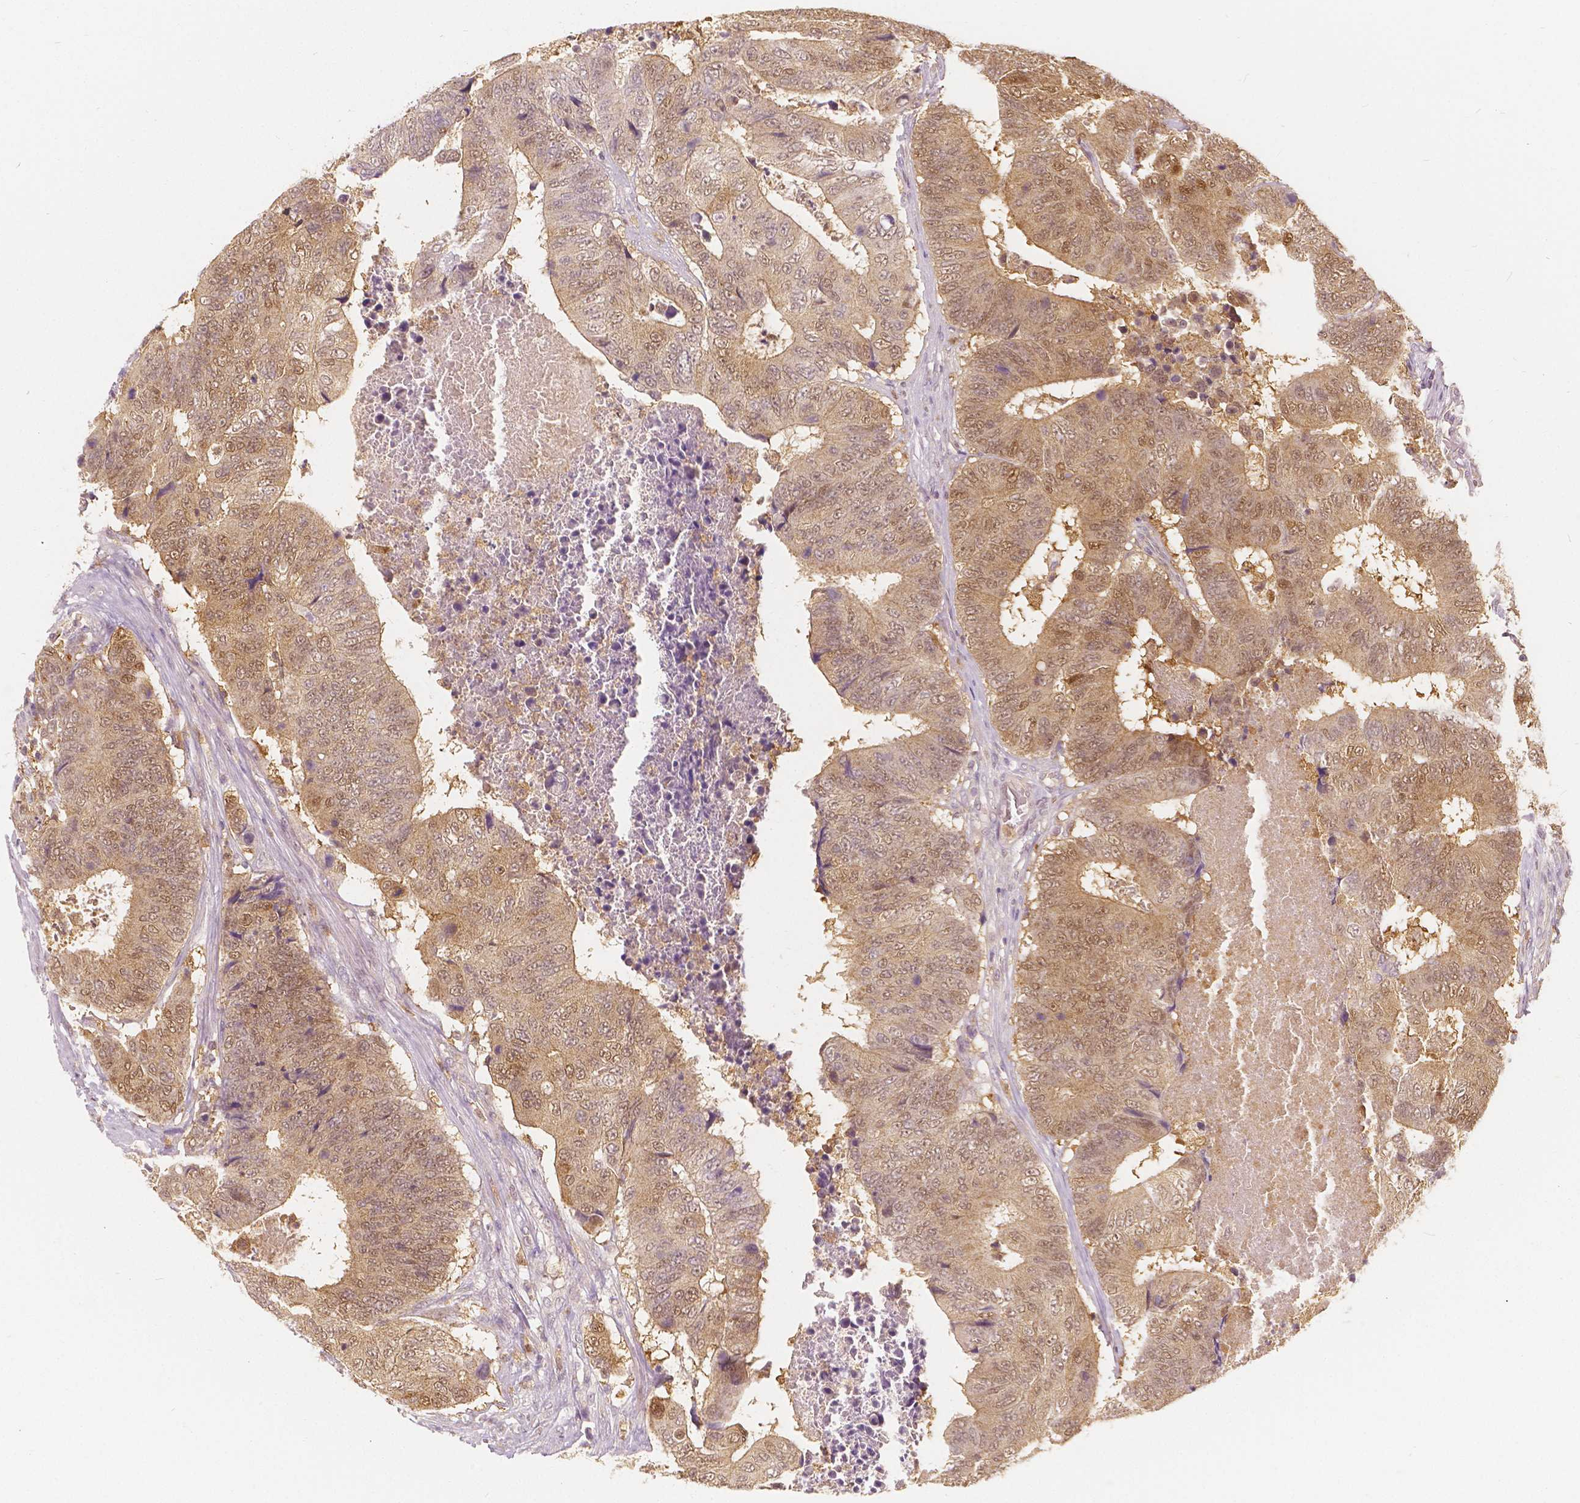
{"staining": {"intensity": "moderate", "quantity": "25%-75%", "location": "cytoplasmic/membranous,nuclear"}, "tissue": "colorectal cancer", "cell_type": "Tumor cells", "image_type": "cancer", "snomed": [{"axis": "morphology", "description": "Adenocarcinoma, NOS"}, {"axis": "topography", "description": "Colon"}], "caption": "The image displays immunohistochemical staining of adenocarcinoma (colorectal). There is moderate cytoplasmic/membranous and nuclear staining is seen in approximately 25%-75% of tumor cells. Using DAB (brown) and hematoxylin (blue) stains, captured at high magnification using brightfield microscopy.", "gene": "NAPRT", "patient": {"sex": "female", "age": 48}}